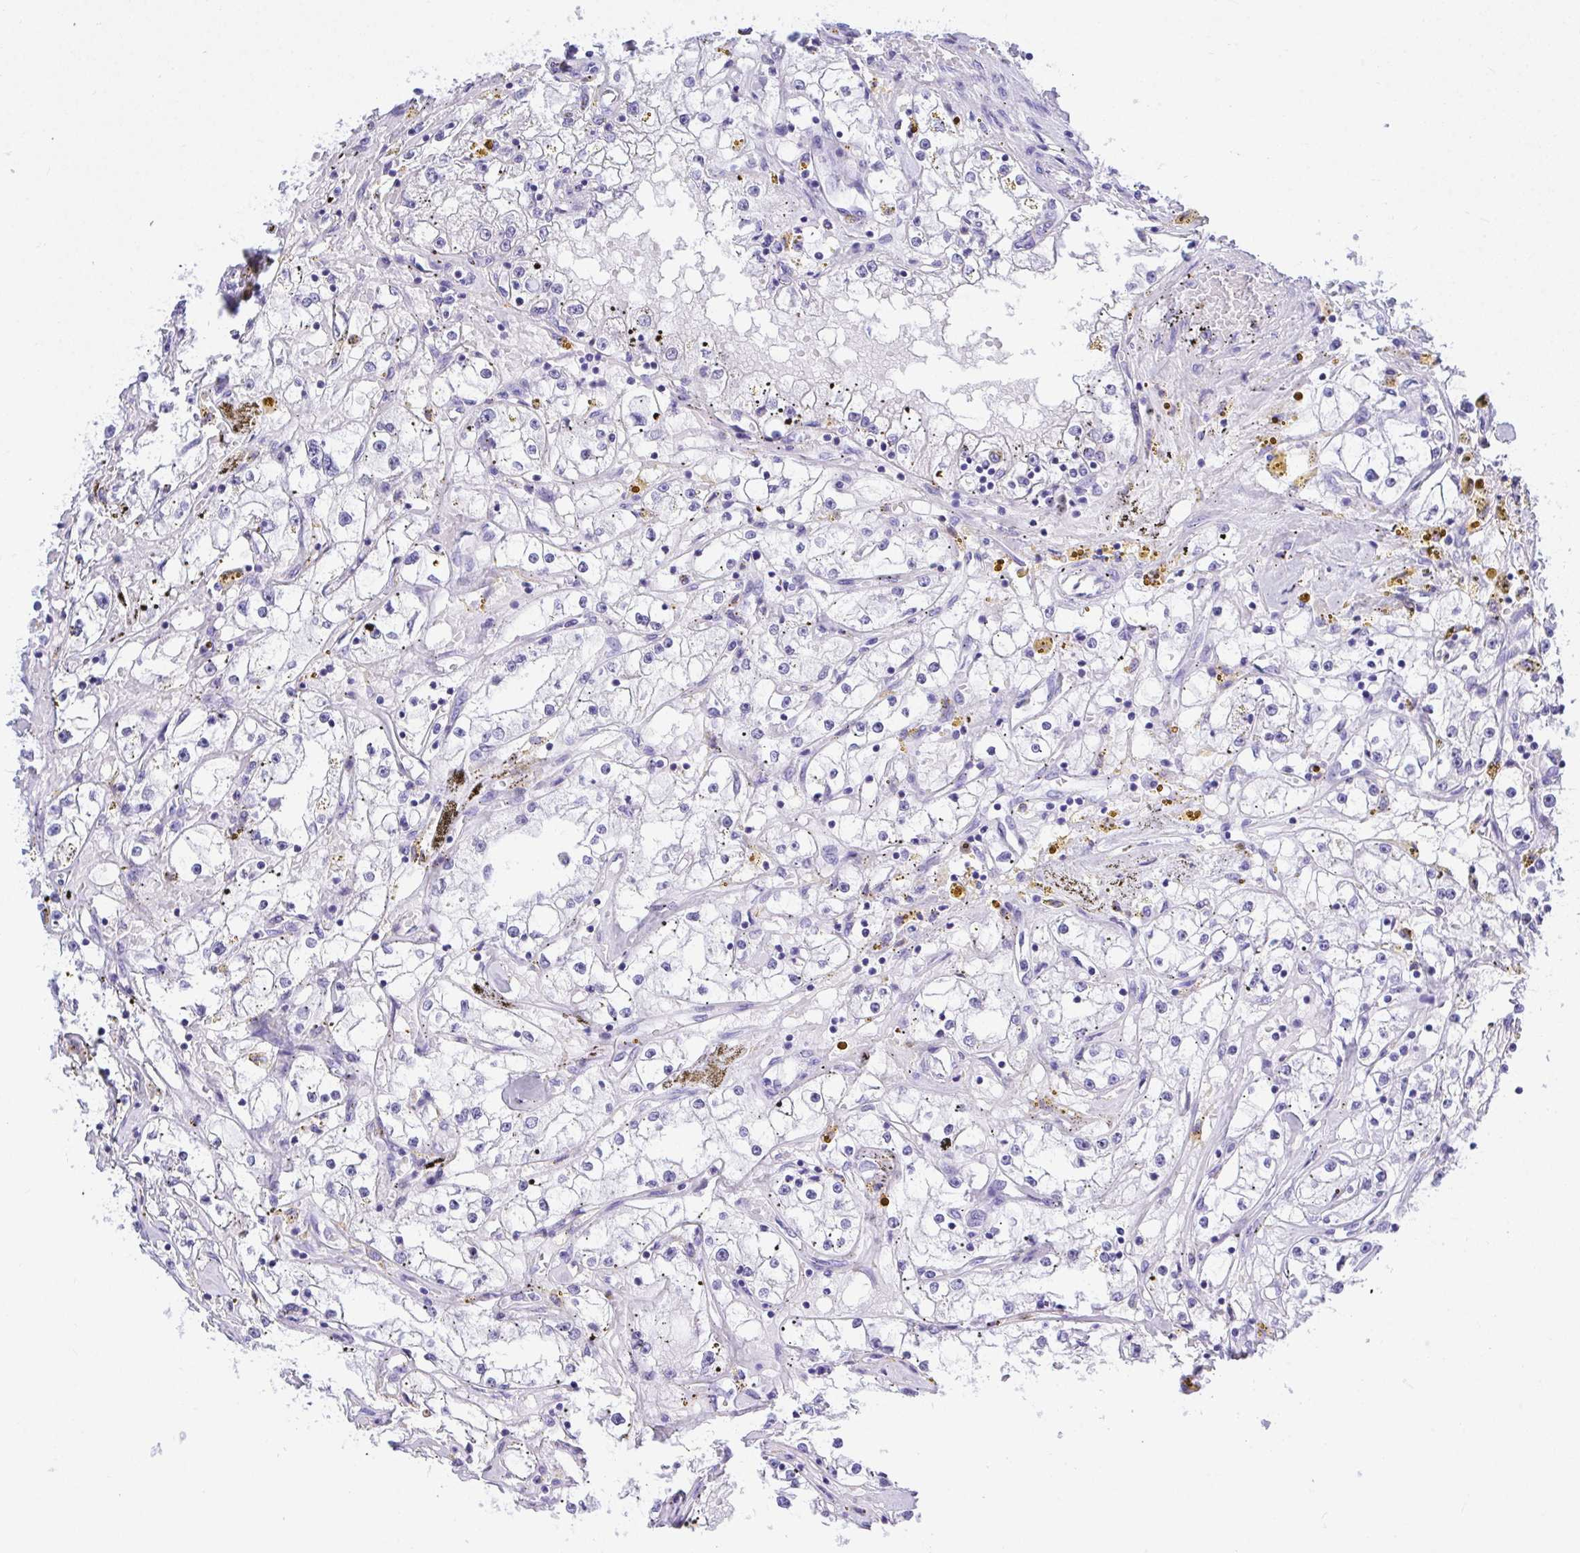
{"staining": {"intensity": "negative", "quantity": "none", "location": "none"}, "tissue": "renal cancer", "cell_type": "Tumor cells", "image_type": "cancer", "snomed": [{"axis": "morphology", "description": "Adenocarcinoma, NOS"}, {"axis": "topography", "description": "Kidney"}], "caption": "DAB (3,3'-diaminobenzidine) immunohistochemical staining of human renal cancer (adenocarcinoma) reveals no significant positivity in tumor cells.", "gene": "THOP1", "patient": {"sex": "male", "age": 56}}